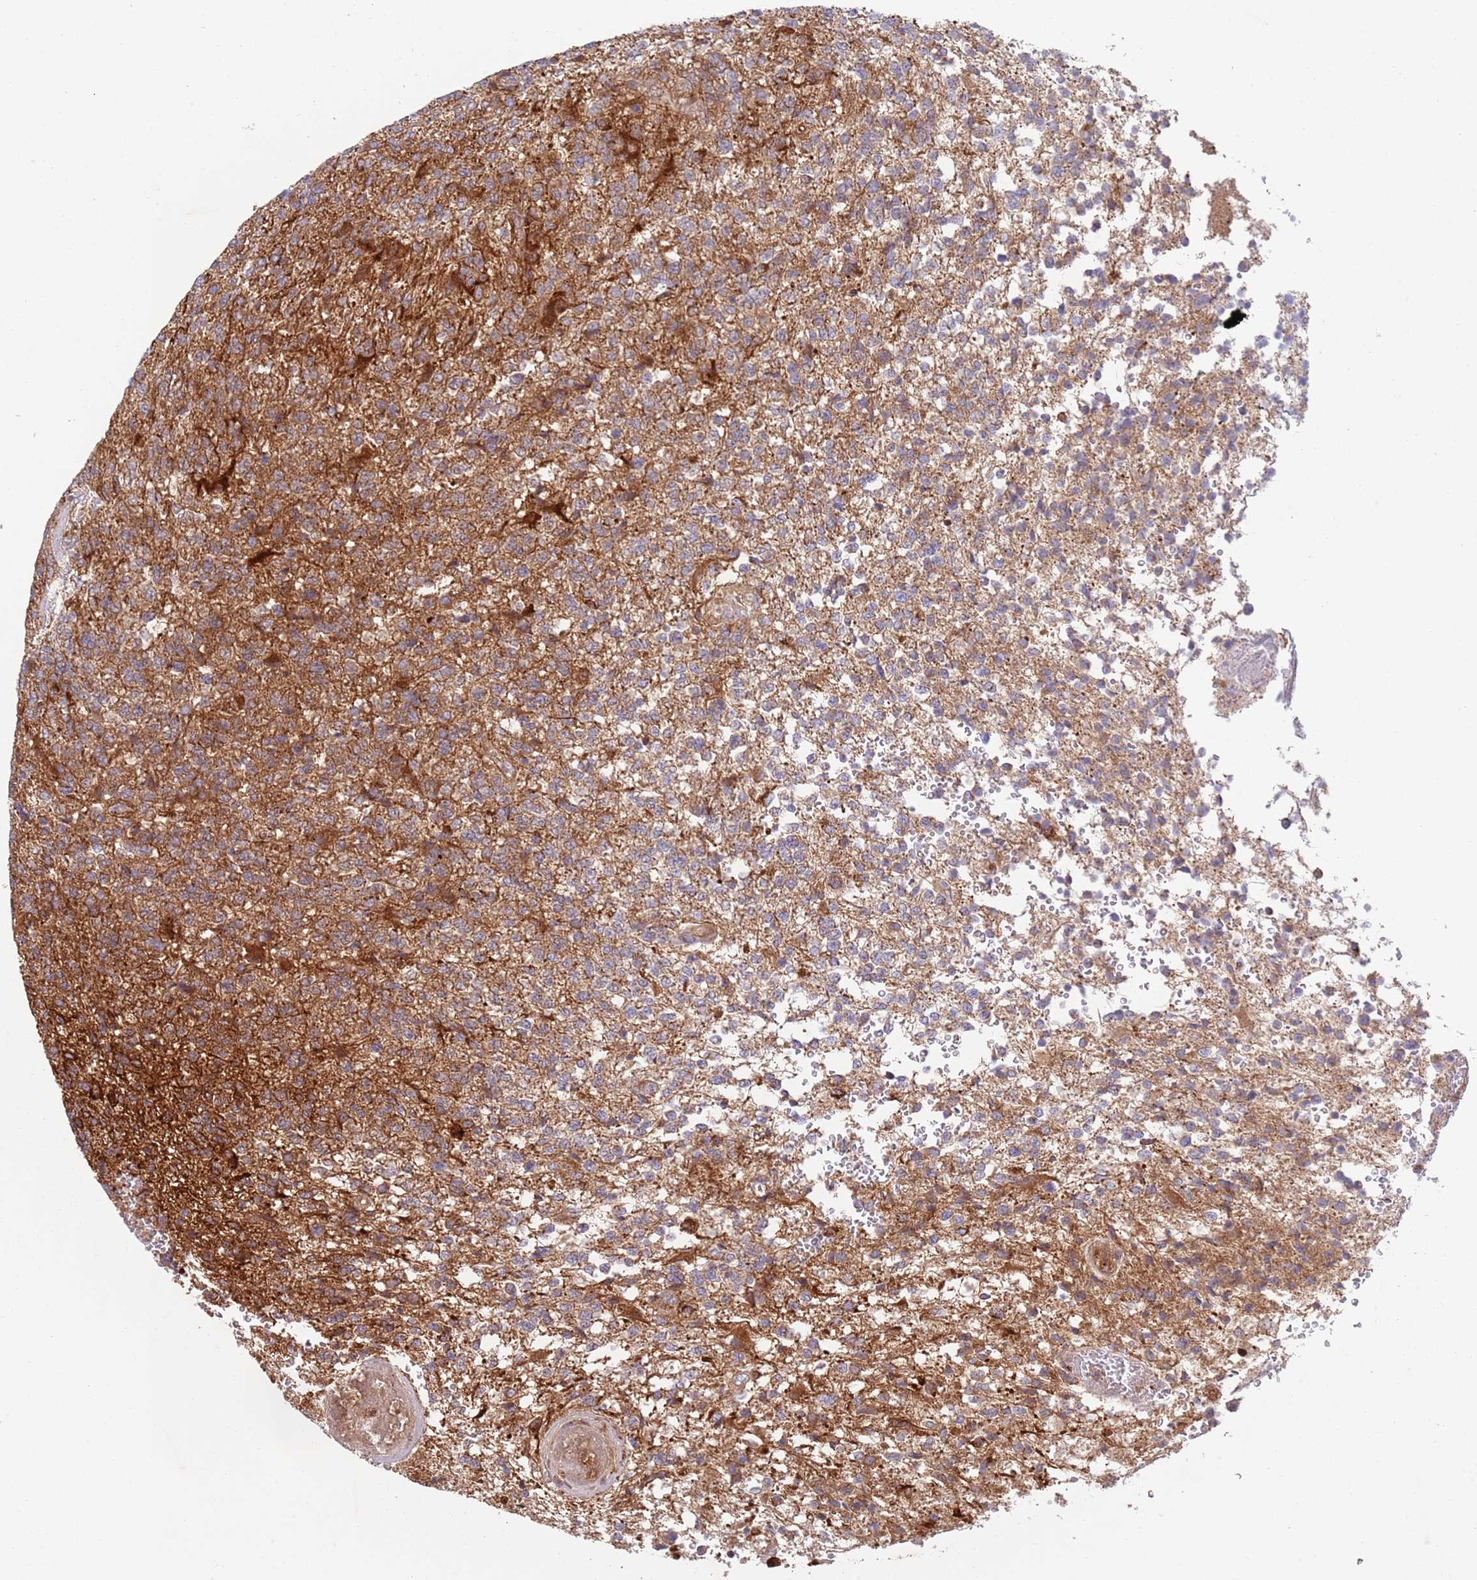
{"staining": {"intensity": "weak", "quantity": "25%-75%", "location": "cytoplasmic/membranous"}, "tissue": "glioma", "cell_type": "Tumor cells", "image_type": "cancer", "snomed": [{"axis": "morphology", "description": "Glioma, malignant, High grade"}, {"axis": "topography", "description": "Brain"}], "caption": "A low amount of weak cytoplasmic/membranous expression is appreciated in about 25%-75% of tumor cells in malignant glioma (high-grade) tissue.", "gene": "ZMYM5", "patient": {"sex": "male", "age": 56}}